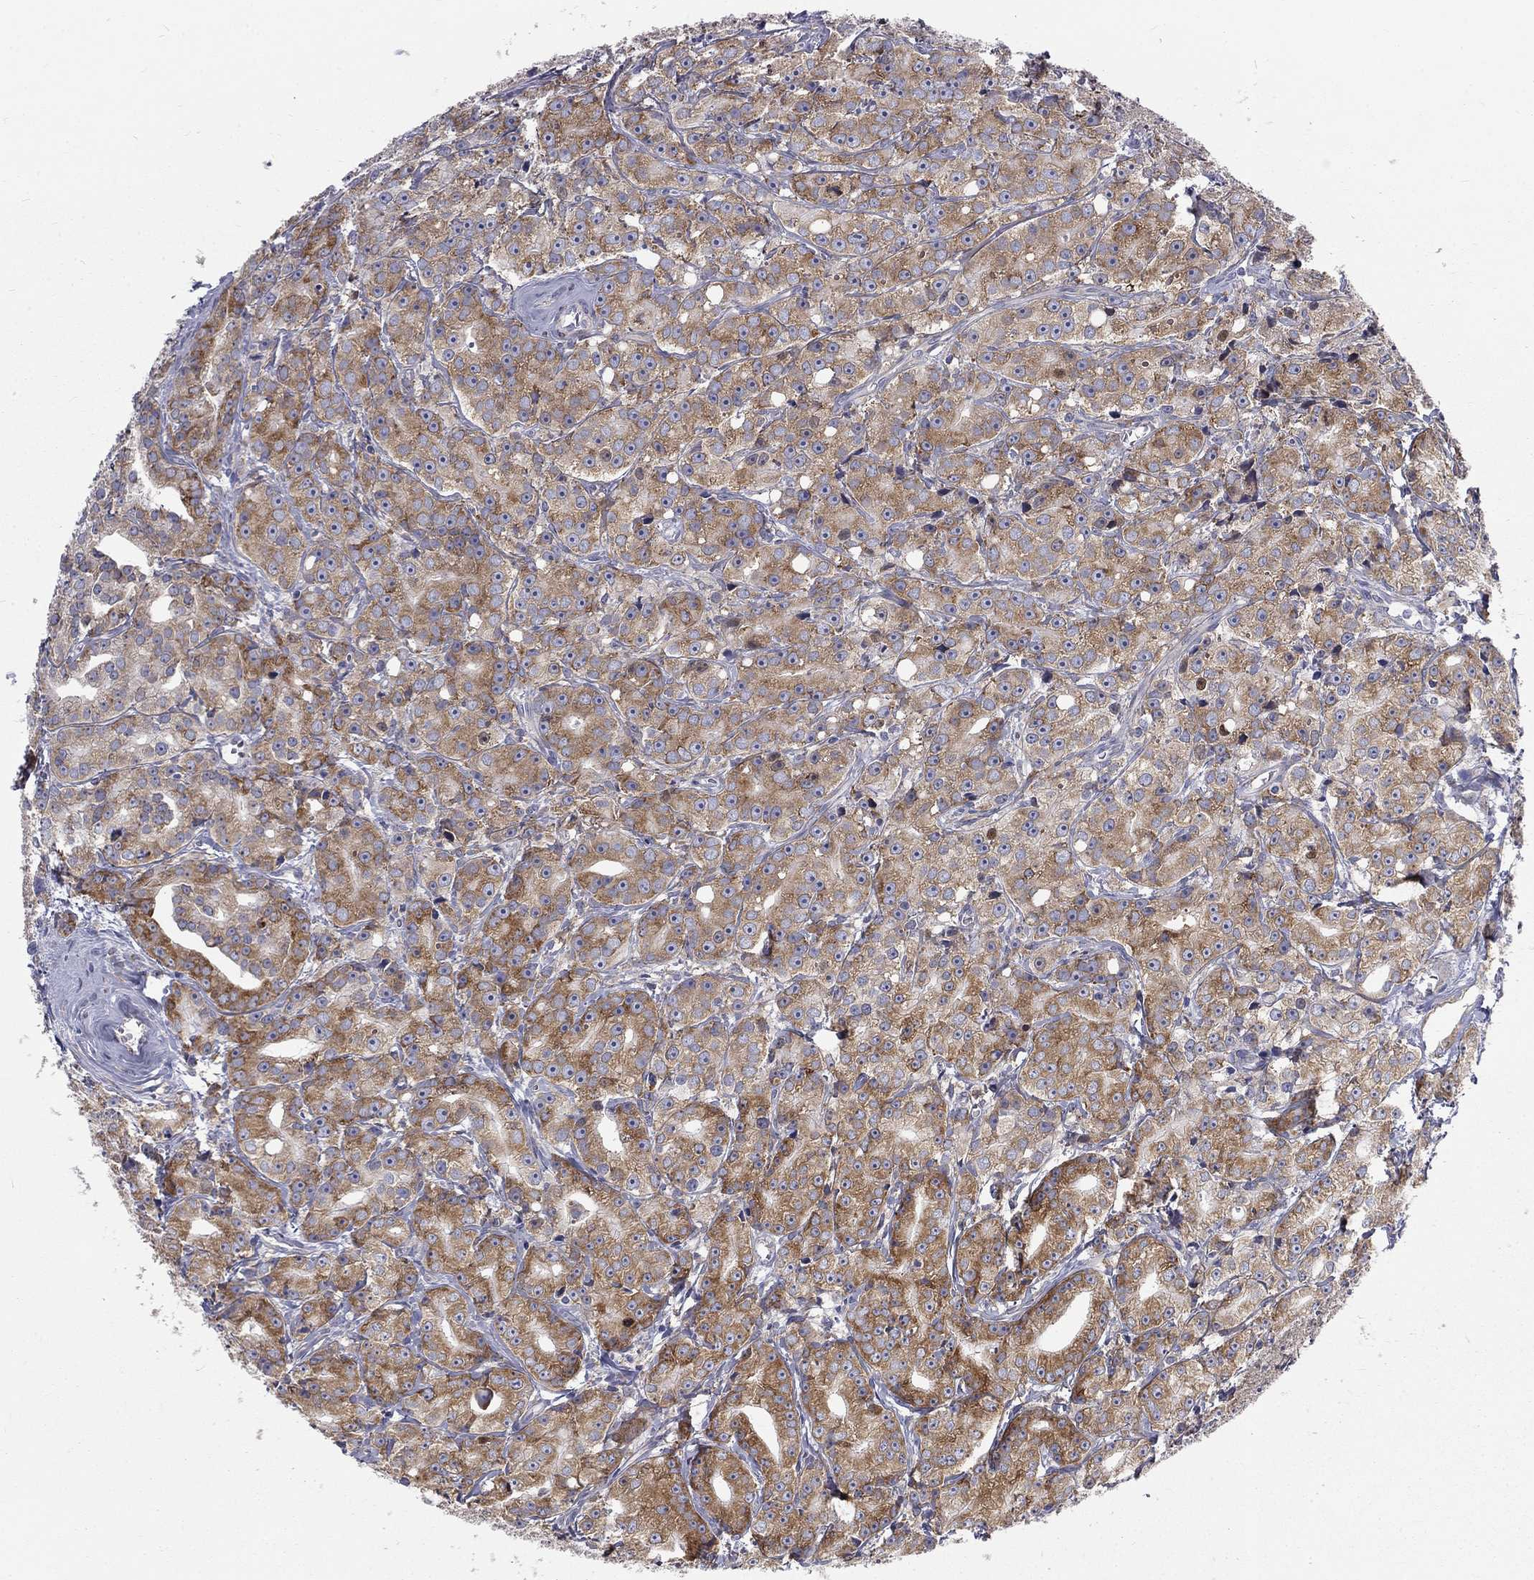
{"staining": {"intensity": "strong", "quantity": "25%-75%", "location": "cytoplasmic/membranous"}, "tissue": "prostate cancer", "cell_type": "Tumor cells", "image_type": "cancer", "snomed": [{"axis": "morphology", "description": "Adenocarcinoma, Medium grade"}, {"axis": "topography", "description": "Prostate"}], "caption": "A high amount of strong cytoplasmic/membranous expression is present in approximately 25%-75% of tumor cells in prostate cancer tissue.", "gene": "PABPC4", "patient": {"sex": "male", "age": 74}}